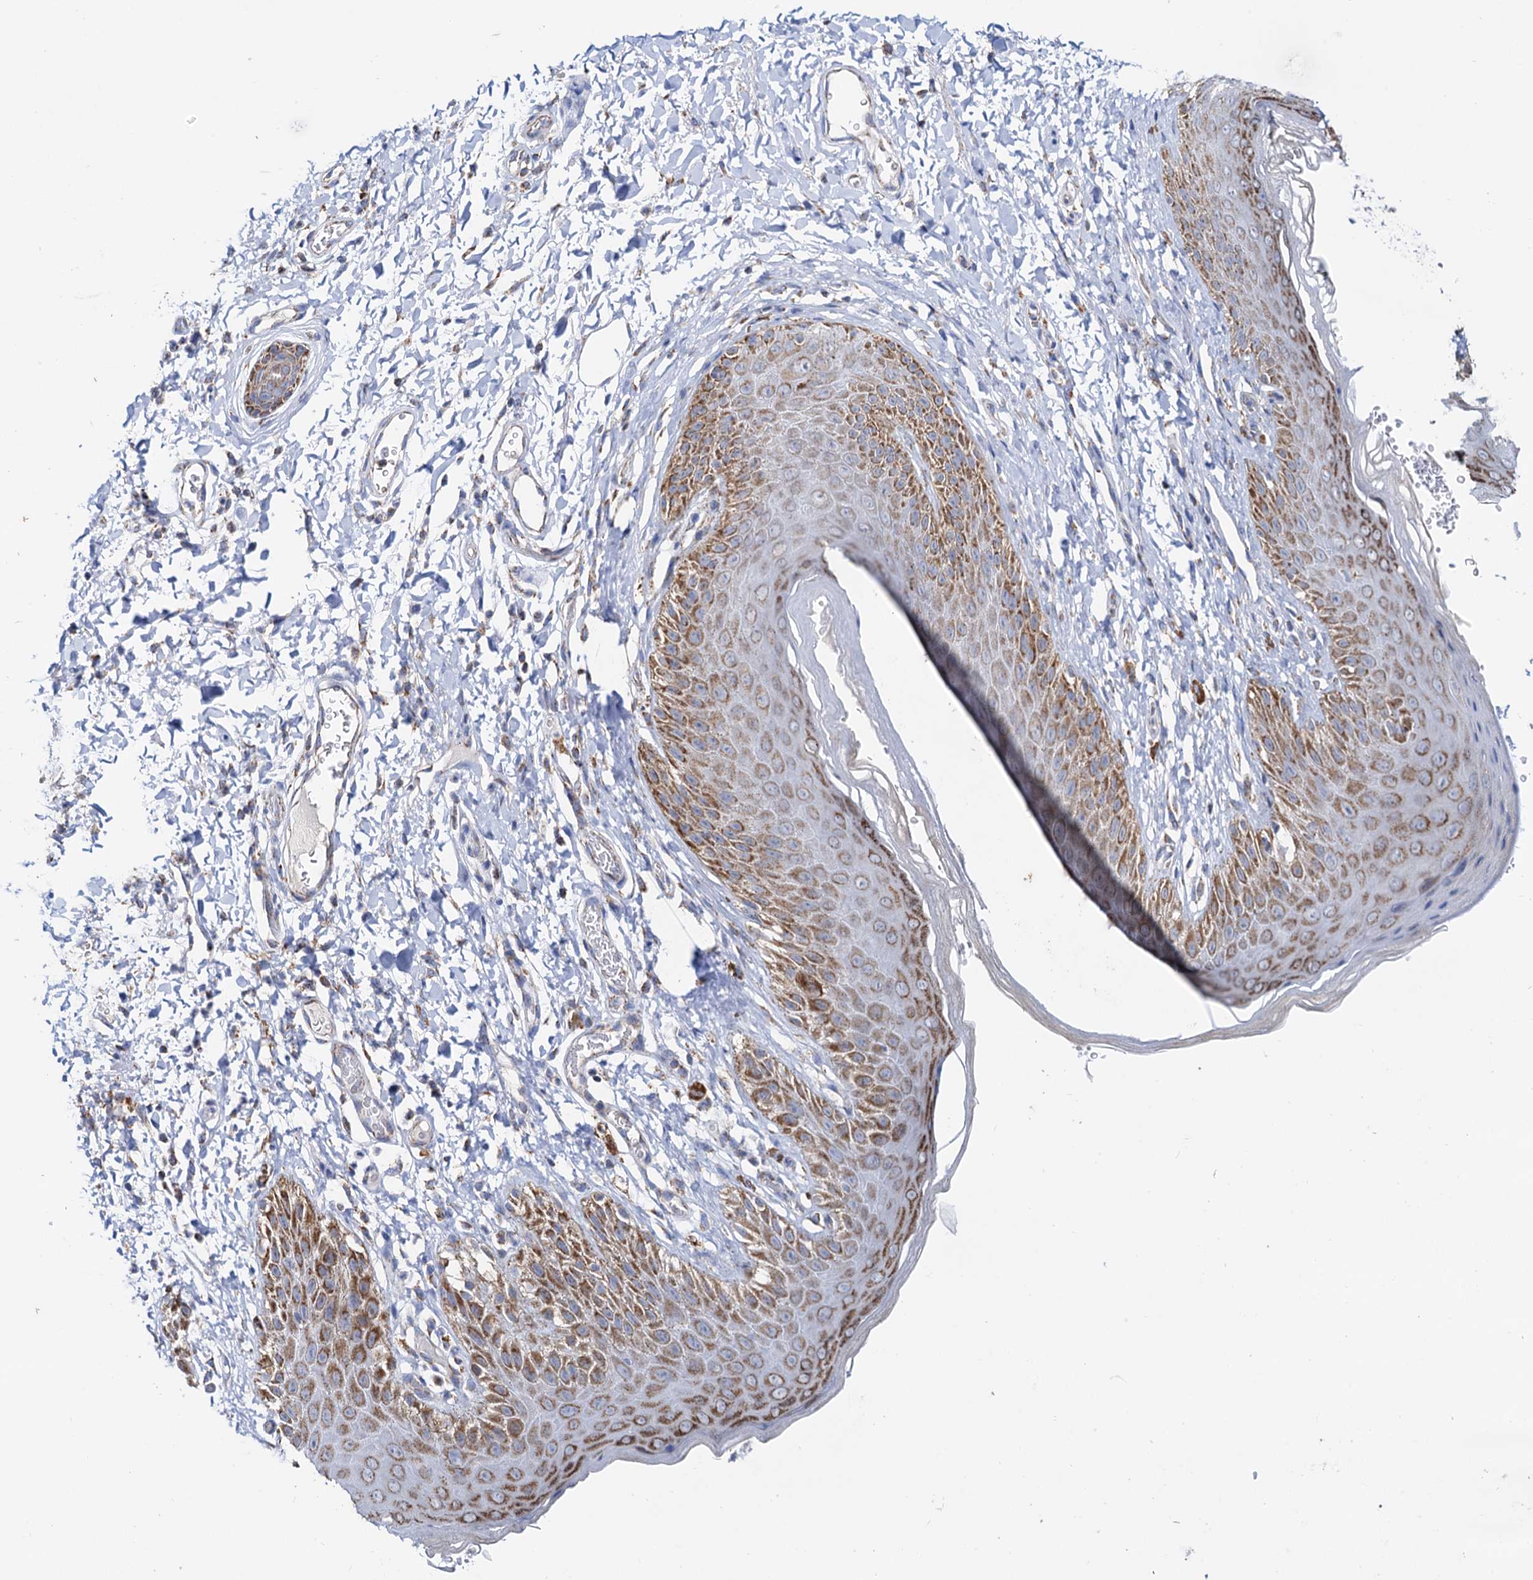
{"staining": {"intensity": "moderate", "quantity": ">75%", "location": "cytoplasmic/membranous"}, "tissue": "skin", "cell_type": "Epidermal cells", "image_type": "normal", "snomed": [{"axis": "morphology", "description": "Normal tissue, NOS"}, {"axis": "topography", "description": "Anal"}], "caption": "An immunohistochemistry histopathology image of unremarkable tissue is shown. Protein staining in brown highlights moderate cytoplasmic/membranous positivity in skin within epidermal cells. The protein of interest is shown in brown color, while the nuclei are stained blue.", "gene": "C2CD3", "patient": {"sex": "male", "age": 44}}